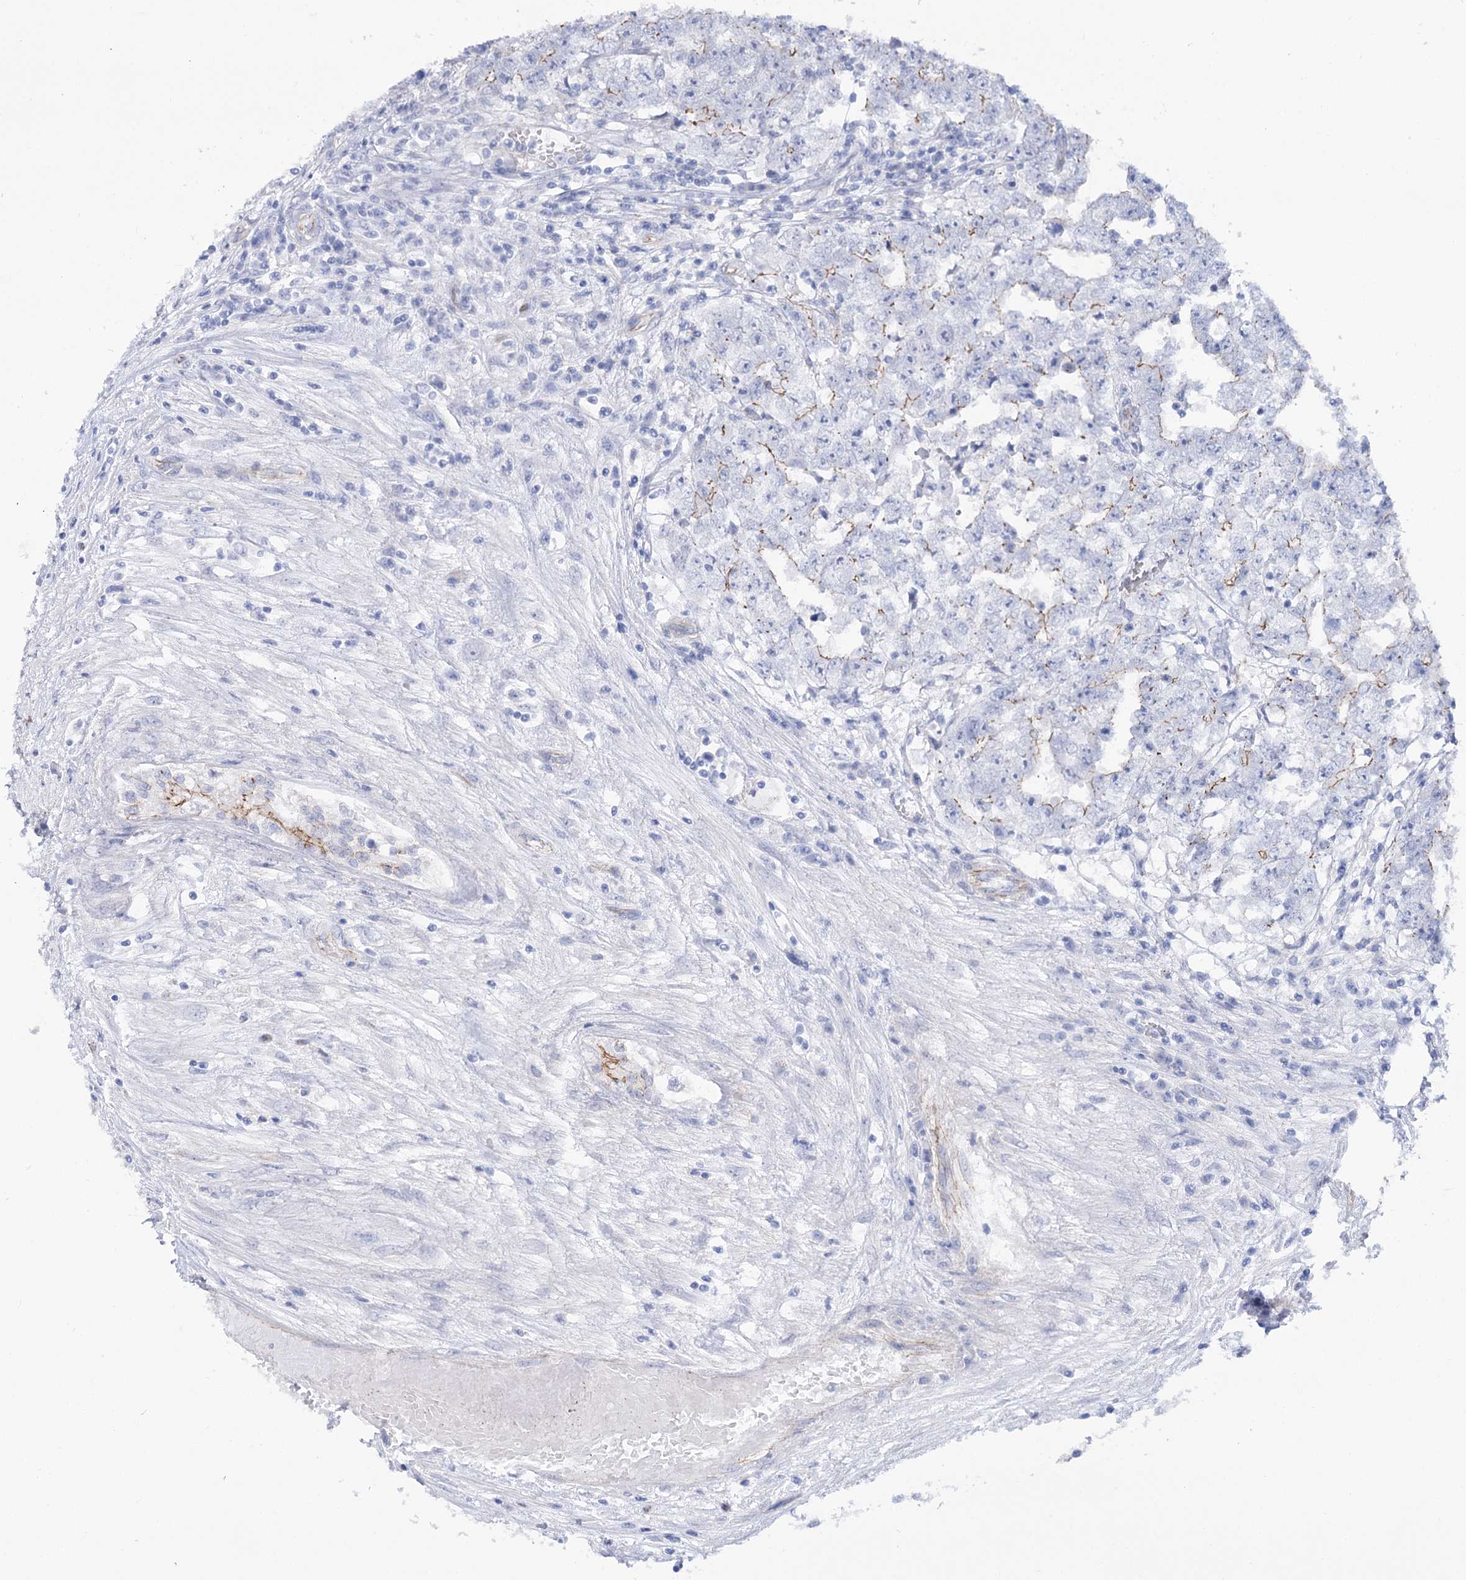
{"staining": {"intensity": "moderate", "quantity": "<25%", "location": "cytoplasmic/membranous"}, "tissue": "testis cancer", "cell_type": "Tumor cells", "image_type": "cancer", "snomed": [{"axis": "morphology", "description": "Carcinoma, Embryonal, NOS"}, {"axis": "topography", "description": "Testis"}], "caption": "Embryonal carcinoma (testis) stained with a protein marker exhibits moderate staining in tumor cells.", "gene": "NRAP", "patient": {"sex": "male", "age": 25}}